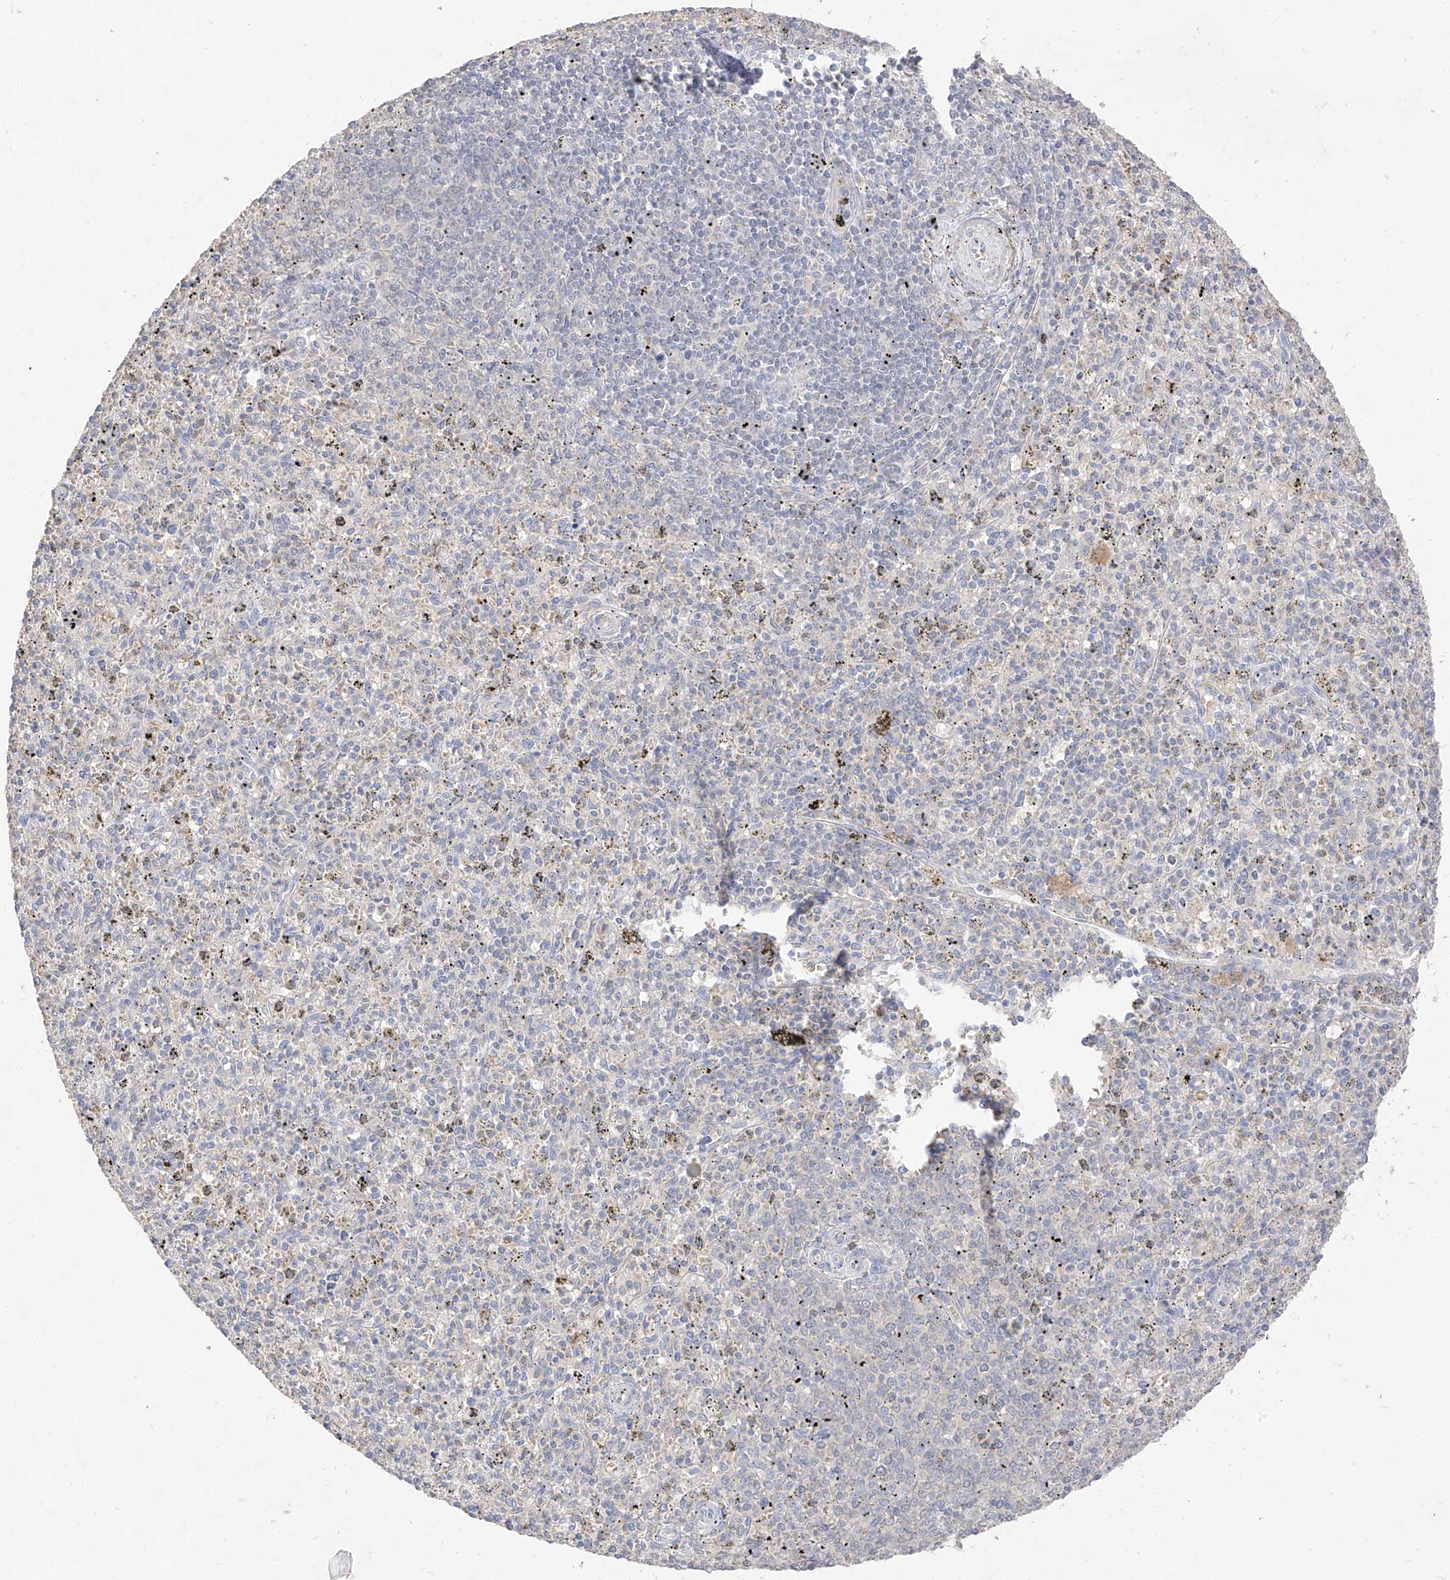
{"staining": {"intensity": "weak", "quantity": "<25%", "location": "cytoplasmic/membranous"}, "tissue": "spleen", "cell_type": "Cells in red pulp", "image_type": "normal", "snomed": [{"axis": "morphology", "description": "Normal tissue, NOS"}, {"axis": "topography", "description": "Spleen"}], "caption": "The histopathology image displays no significant staining in cells in red pulp of spleen. The staining is performed using DAB brown chromogen with nuclei counter-stained in using hematoxylin.", "gene": "ZZEF1", "patient": {"sex": "male", "age": 72}}